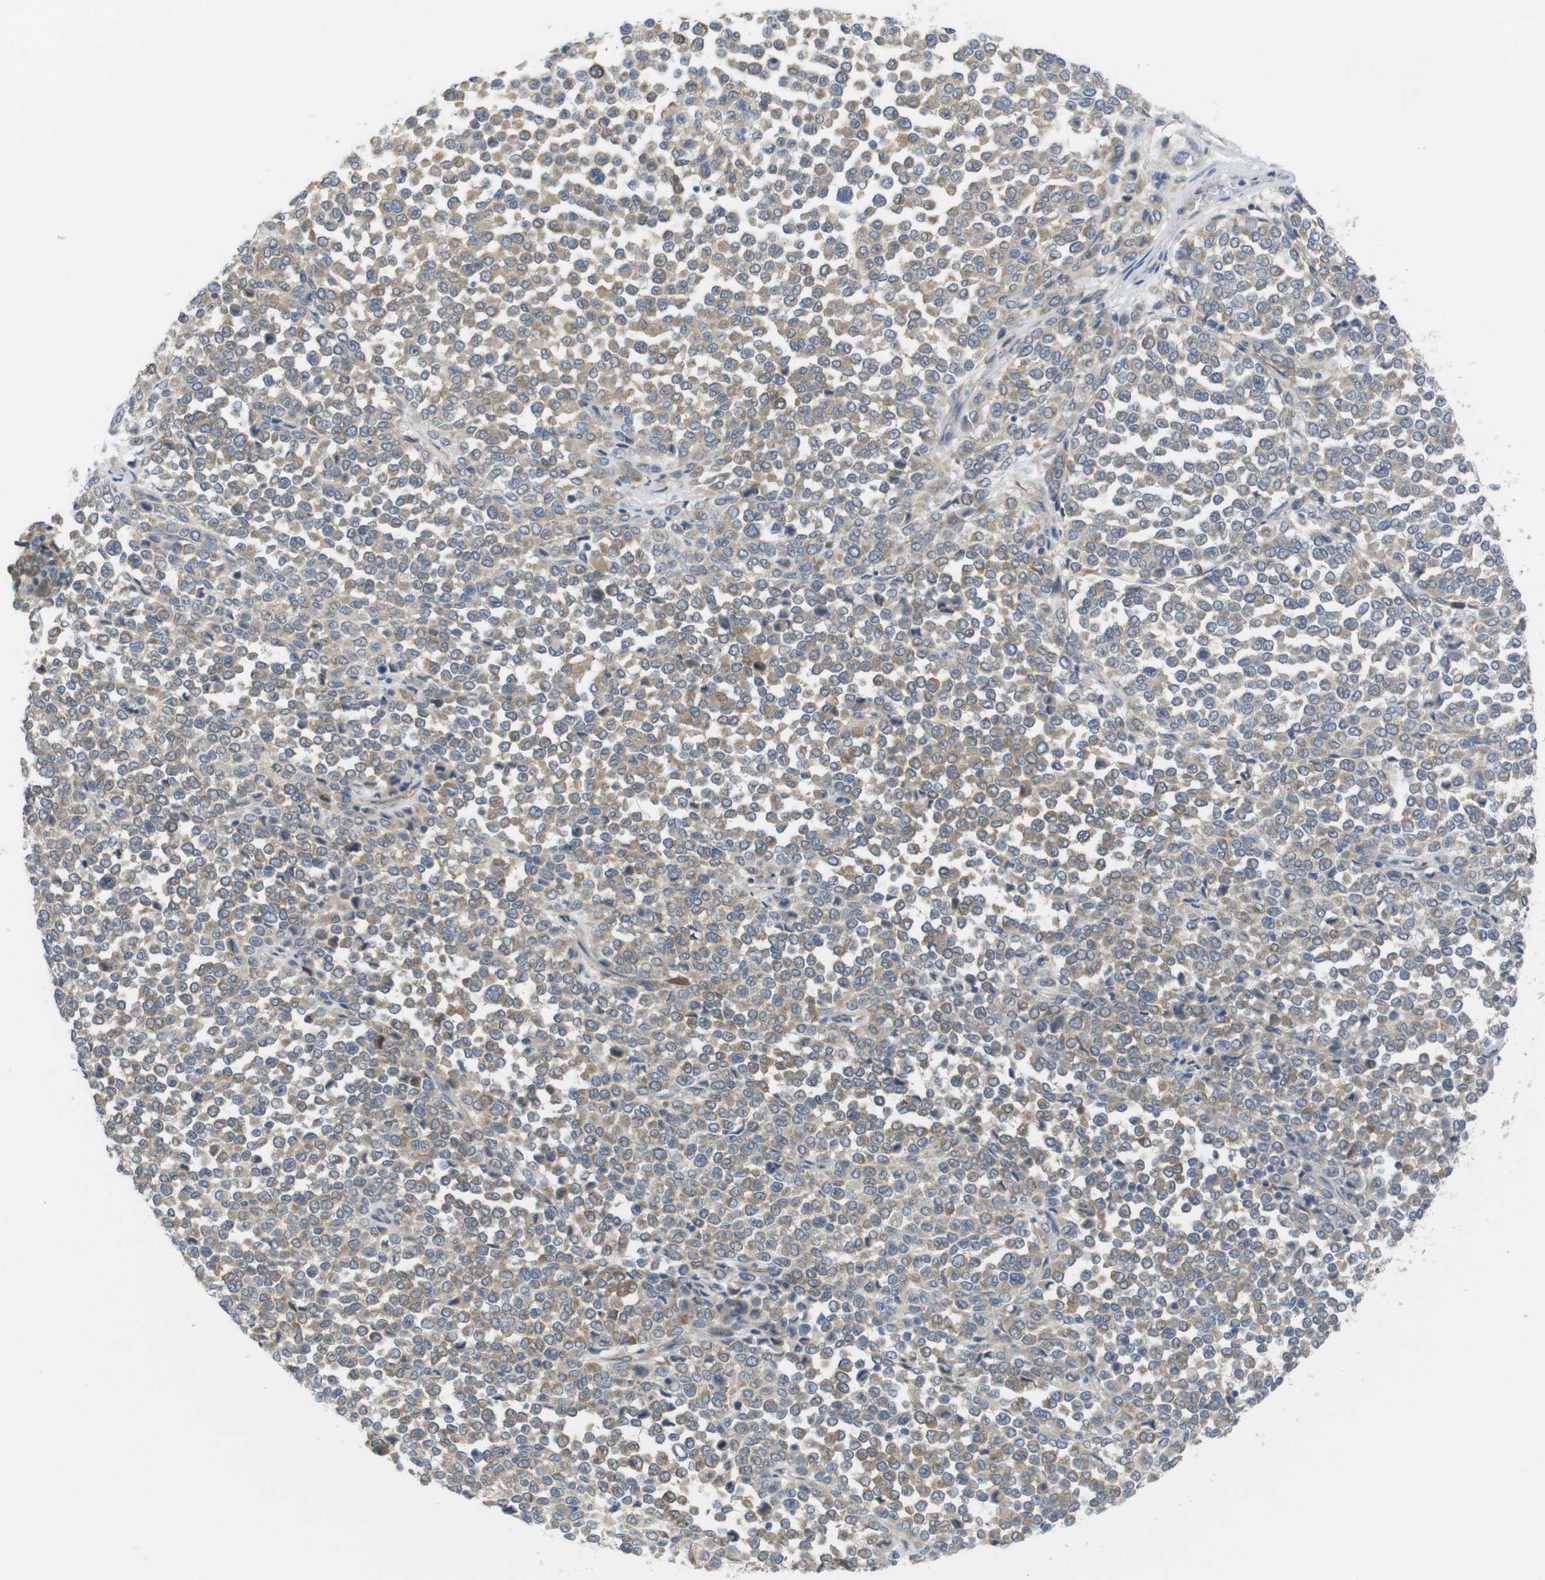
{"staining": {"intensity": "moderate", "quantity": ">75%", "location": "cytoplasmic/membranous"}, "tissue": "melanoma", "cell_type": "Tumor cells", "image_type": "cancer", "snomed": [{"axis": "morphology", "description": "Malignant melanoma, Metastatic site"}, {"axis": "topography", "description": "Pancreas"}], "caption": "Immunohistochemistry (IHC) image of neoplastic tissue: malignant melanoma (metastatic site) stained using immunohistochemistry (IHC) demonstrates medium levels of moderate protein expression localized specifically in the cytoplasmic/membranous of tumor cells, appearing as a cytoplasmic/membranous brown color.", "gene": "TMEM234", "patient": {"sex": "female", "age": 30}}